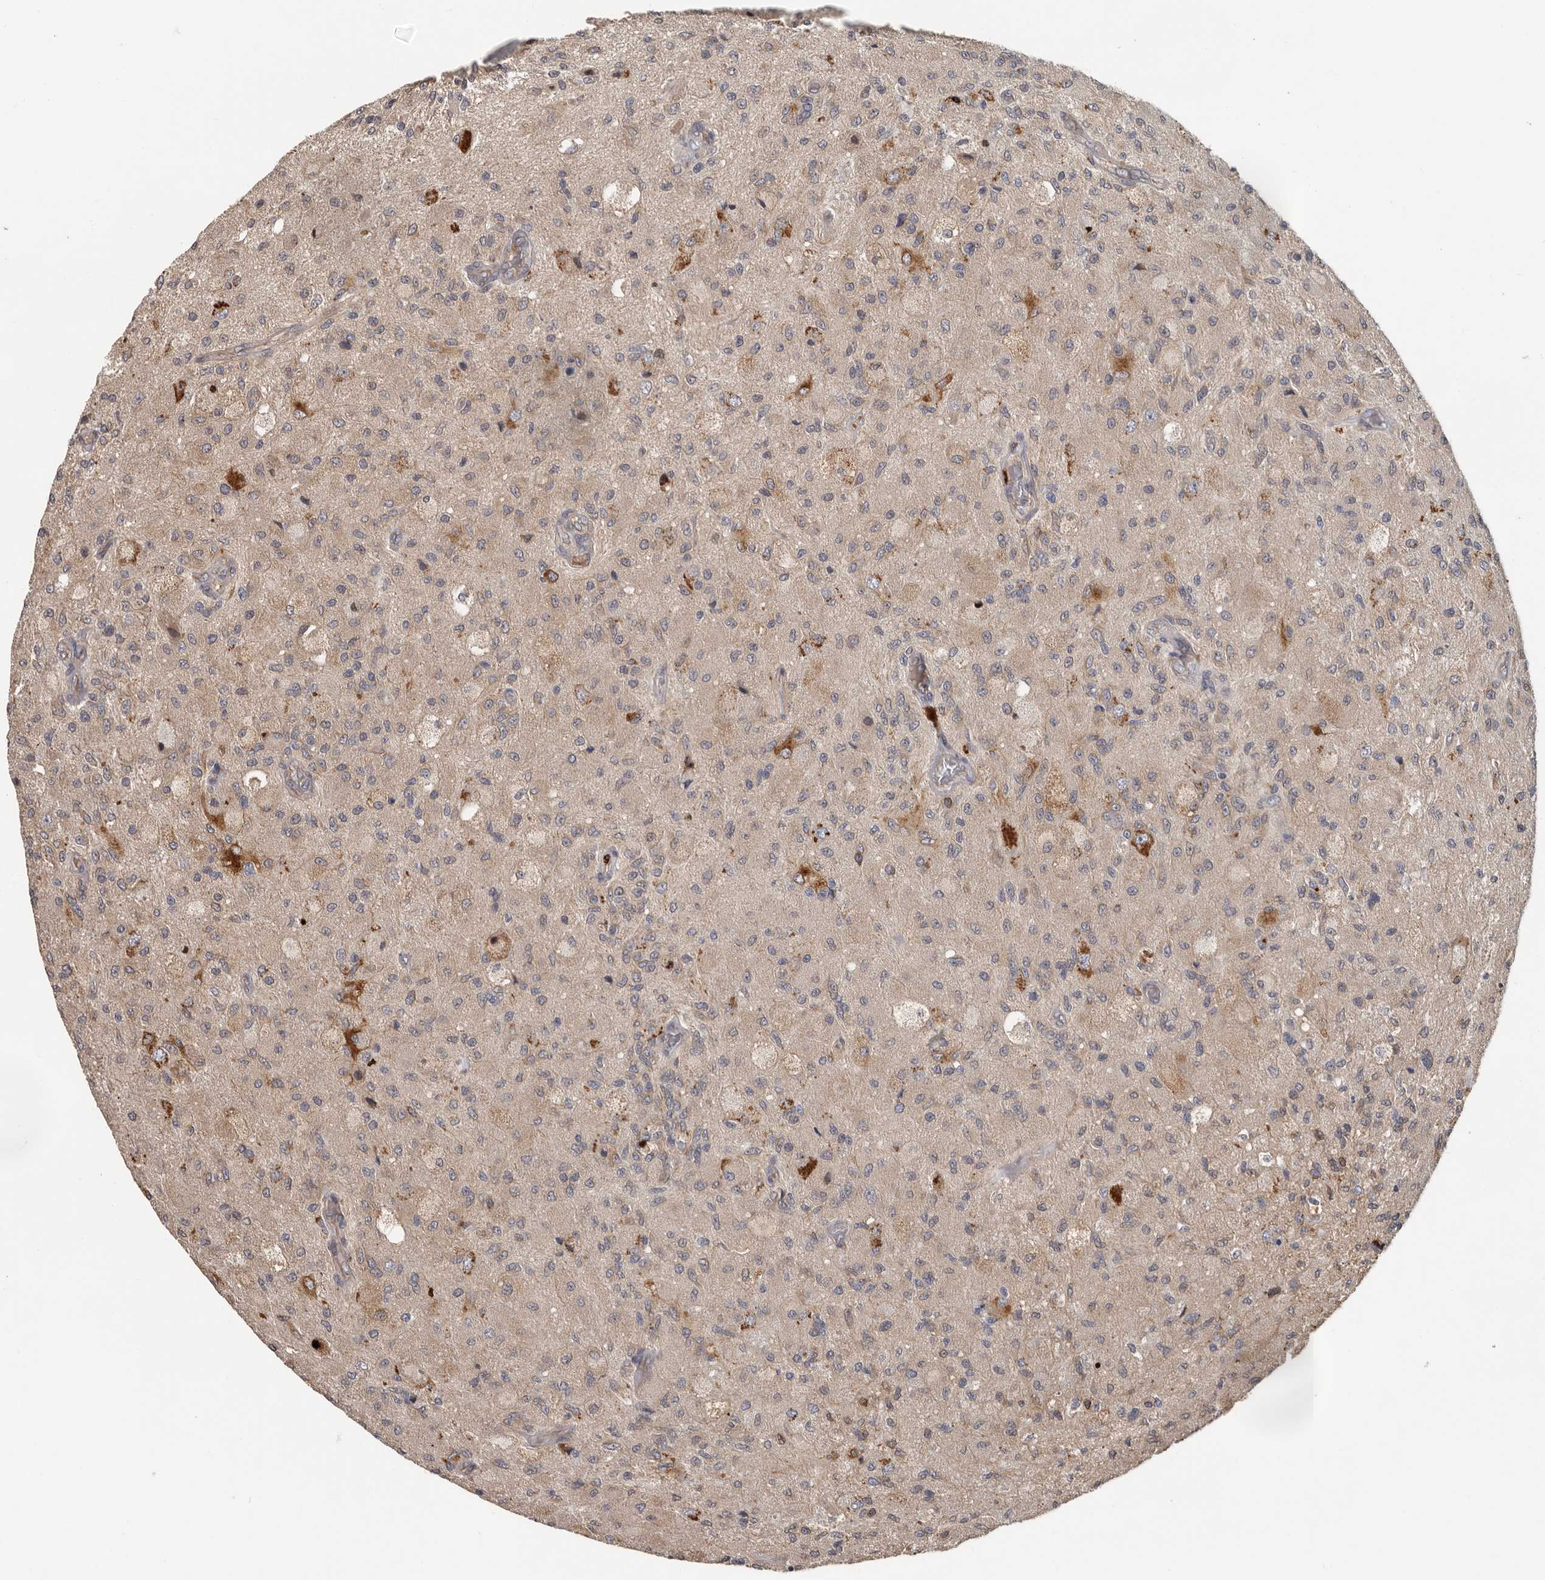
{"staining": {"intensity": "weak", "quantity": ">75%", "location": "cytoplasmic/membranous"}, "tissue": "glioma", "cell_type": "Tumor cells", "image_type": "cancer", "snomed": [{"axis": "morphology", "description": "Normal tissue, NOS"}, {"axis": "morphology", "description": "Glioma, malignant, High grade"}, {"axis": "topography", "description": "Cerebral cortex"}], "caption": "Glioma stained with IHC shows weak cytoplasmic/membranous expression in approximately >75% of tumor cells. (DAB (3,3'-diaminobenzidine) = brown stain, brightfield microscopy at high magnification).", "gene": "MTF1", "patient": {"sex": "male", "age": 77}}